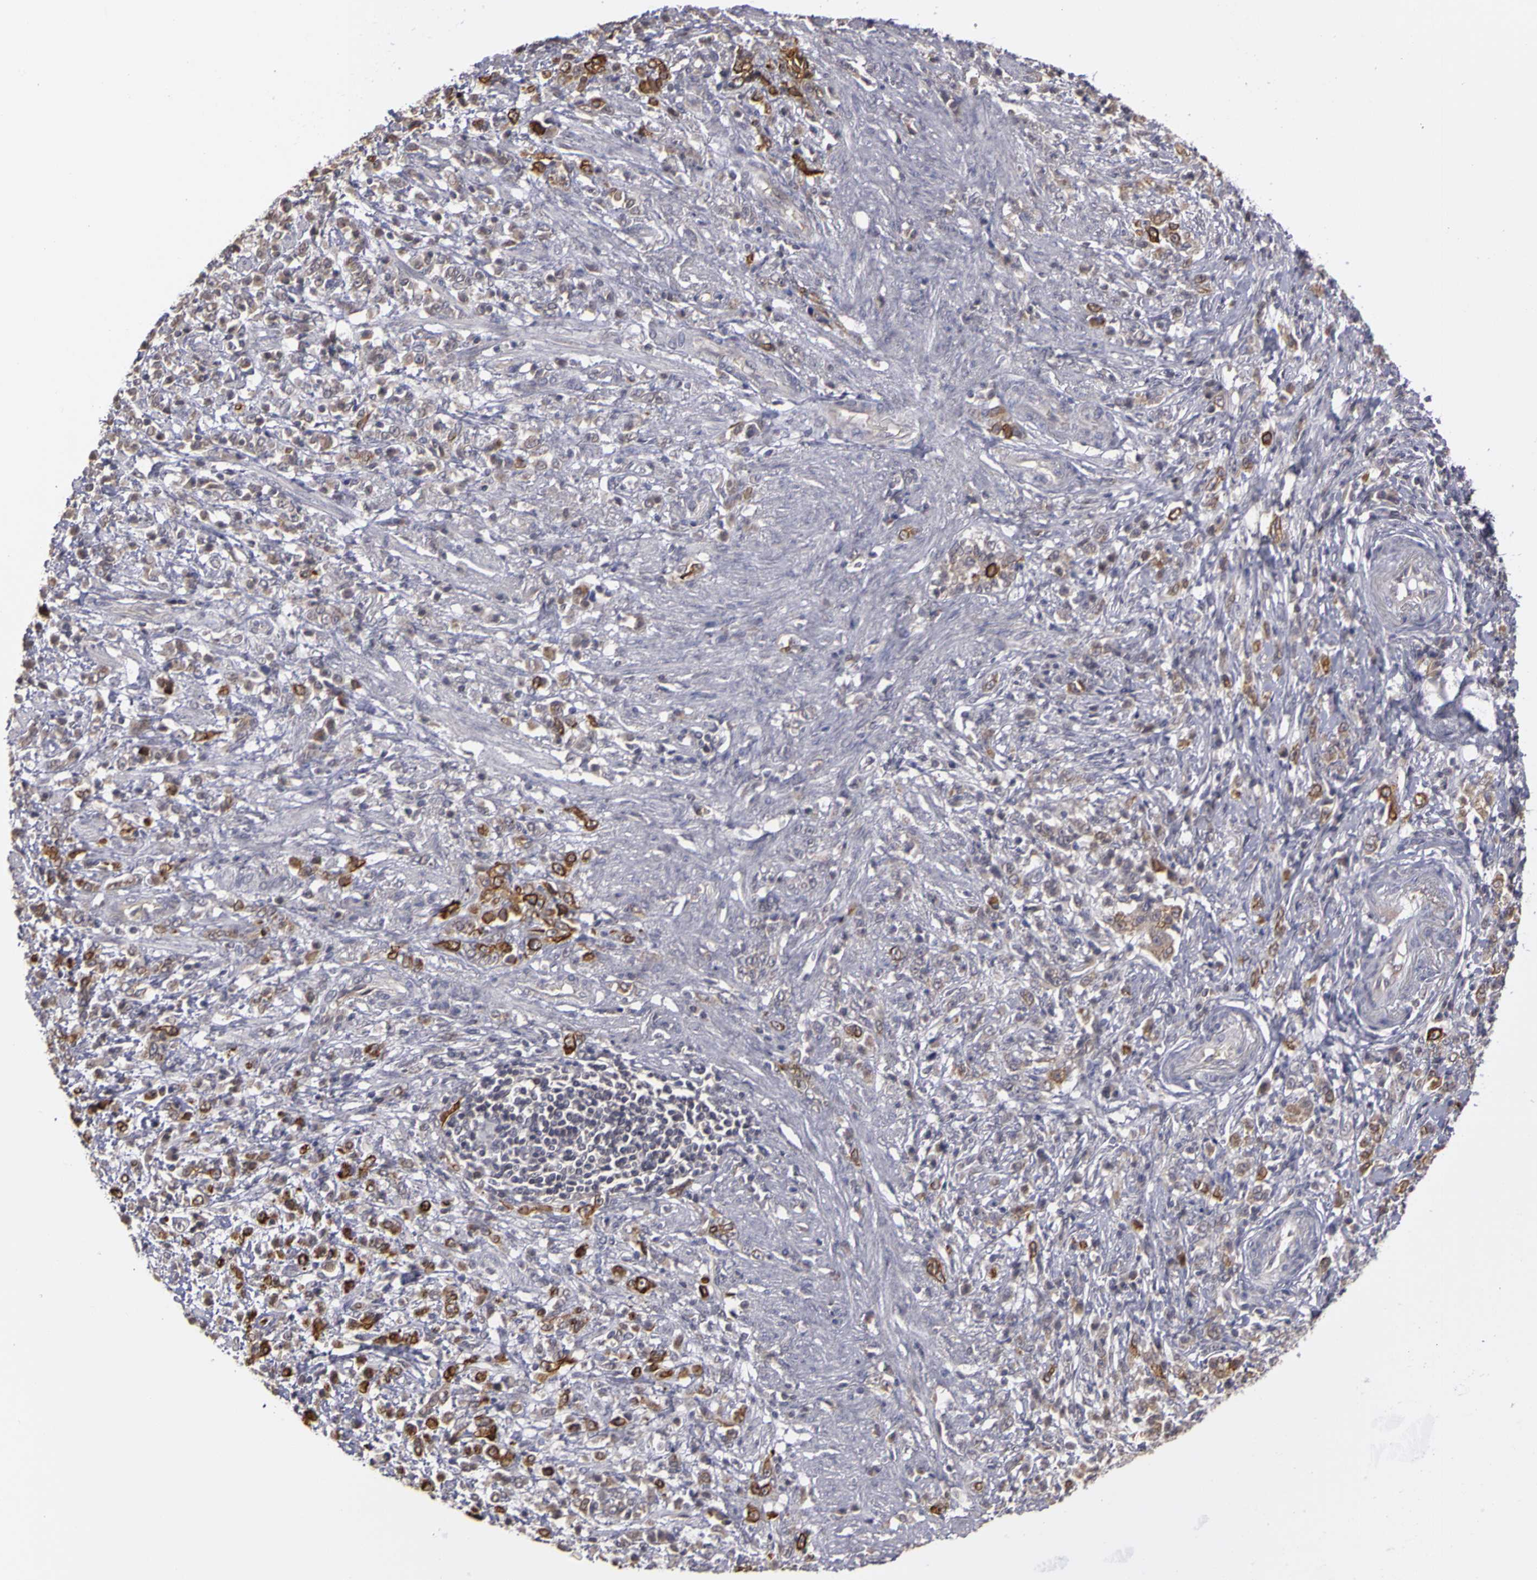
{"staining": {"intensity": "moderate", "quantity": ">75%", "location": "cytoplasmic/membranous"}, "tissue": "stomach cancer", "cell_type": "Tumor cells", "image_type": "cancer", "snomed": [{"axis": "morphology", "description": "Adenocarcinoma, NOS"}, {"axis": "topography", "description": "Stomach, lower"}], "caption": "Immunohistochemistry (IHC) of human stomach cancer (adenocarcinoma) displays medium levels of moderate cytoplasmic/membranous expression in approximately >75% of tumor cells. (IHC, brightfield microscopy, high magnification).", "gene": "FRMD7", "patient": {"sex": "male", "age": 88}}